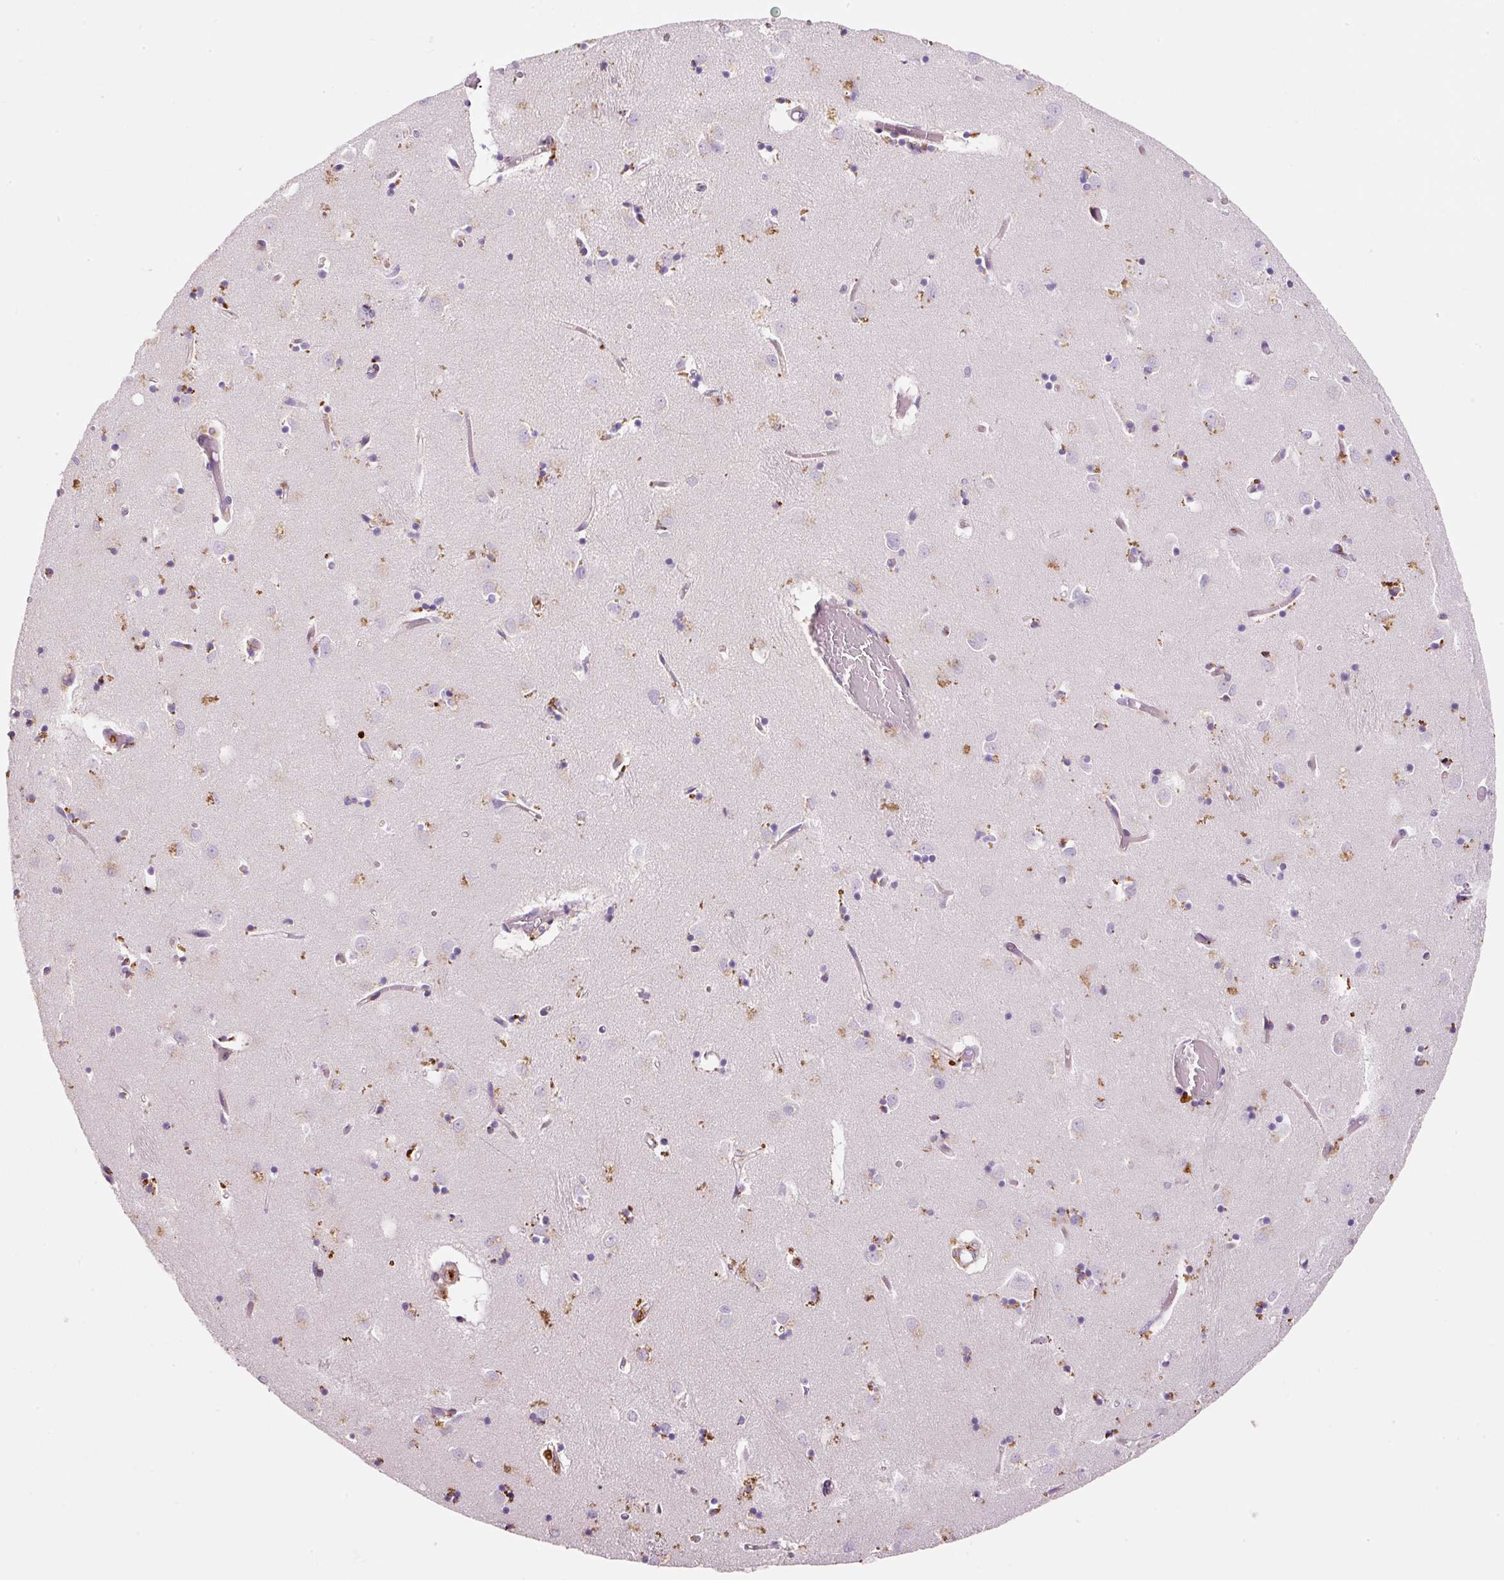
{"staining": {"intensity": "moderate", "quantity": "<25%", "location": "cytoplasmic/membranous"}, "tissue": "caudate", "cell_type": "Glial cells", "image_type": "normal", "snomed": [{"axis": "morphology", "description": "Normal tissue, NOS"}, {"axis": "topography", "description": "Lateral ventricle wall"}], "caption": "Immunohistochemistry histopathology image of unremarkable caudate stained for a protein (brown), which shows low levels of moderate cytoplasmic/membranous positivity in approximately <25% of glial cells.", "gene": "TMC8", "patient": {"sex": "male", "age": 70}}